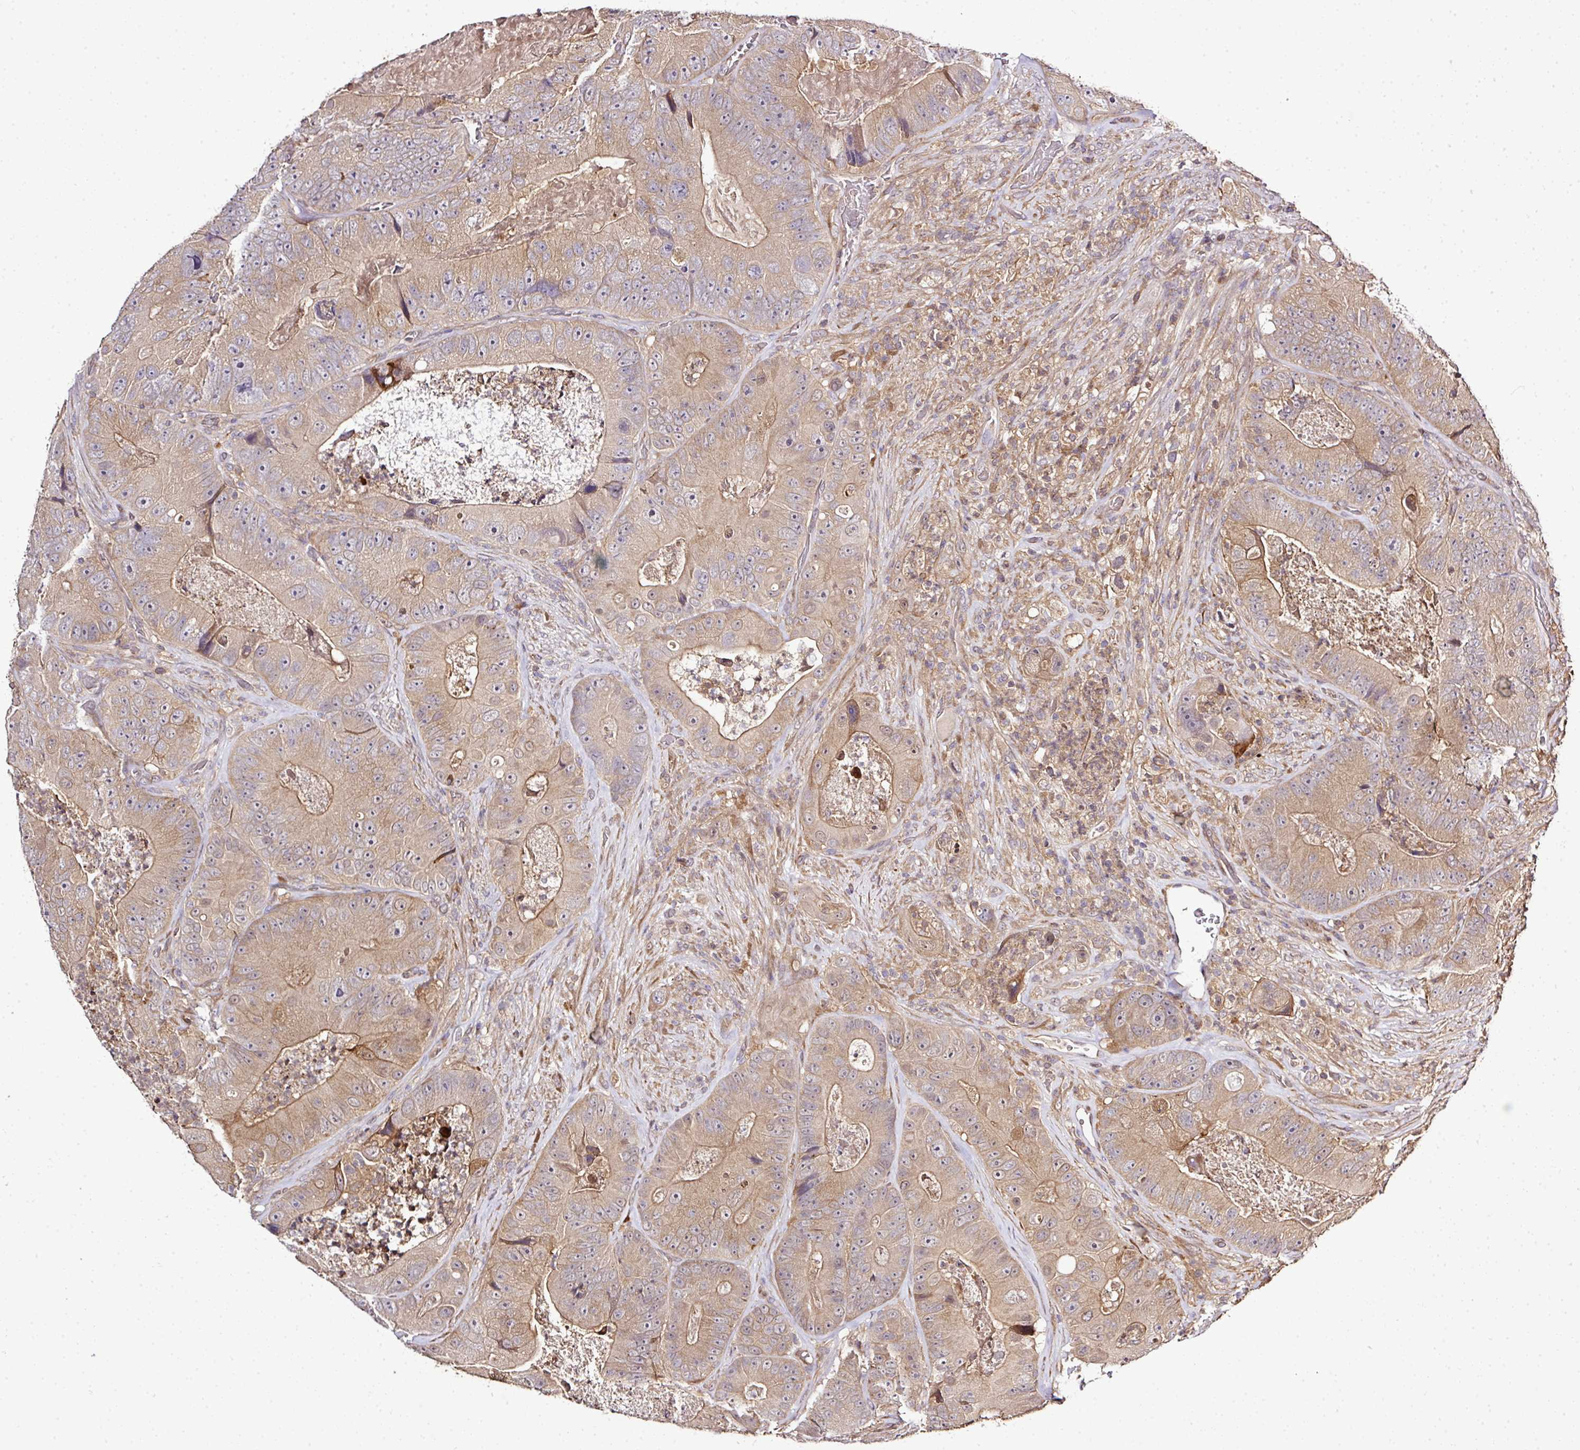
{"staining": {"intensity": "weak", "quantity": ">75%", "location": "cytoplasmic/membranous"}, "tissue": "colorectal cancer", "cell_type": "Tumor cells", "image_type": "cancer", "snomed": [{"axis": "morphology", "description": "Adenocarcinoma, NOS"}, {"axis": "topography", "description": "Colon"}], "caption": "Protein expression analysis of colorectal cancer (adenocarcinoma) shows weak cytoplasmic/membranous staining in approximately >75% of tumor cells.", "gene": "TMEM107", "patient": {"sex": "female", "age": 86}}